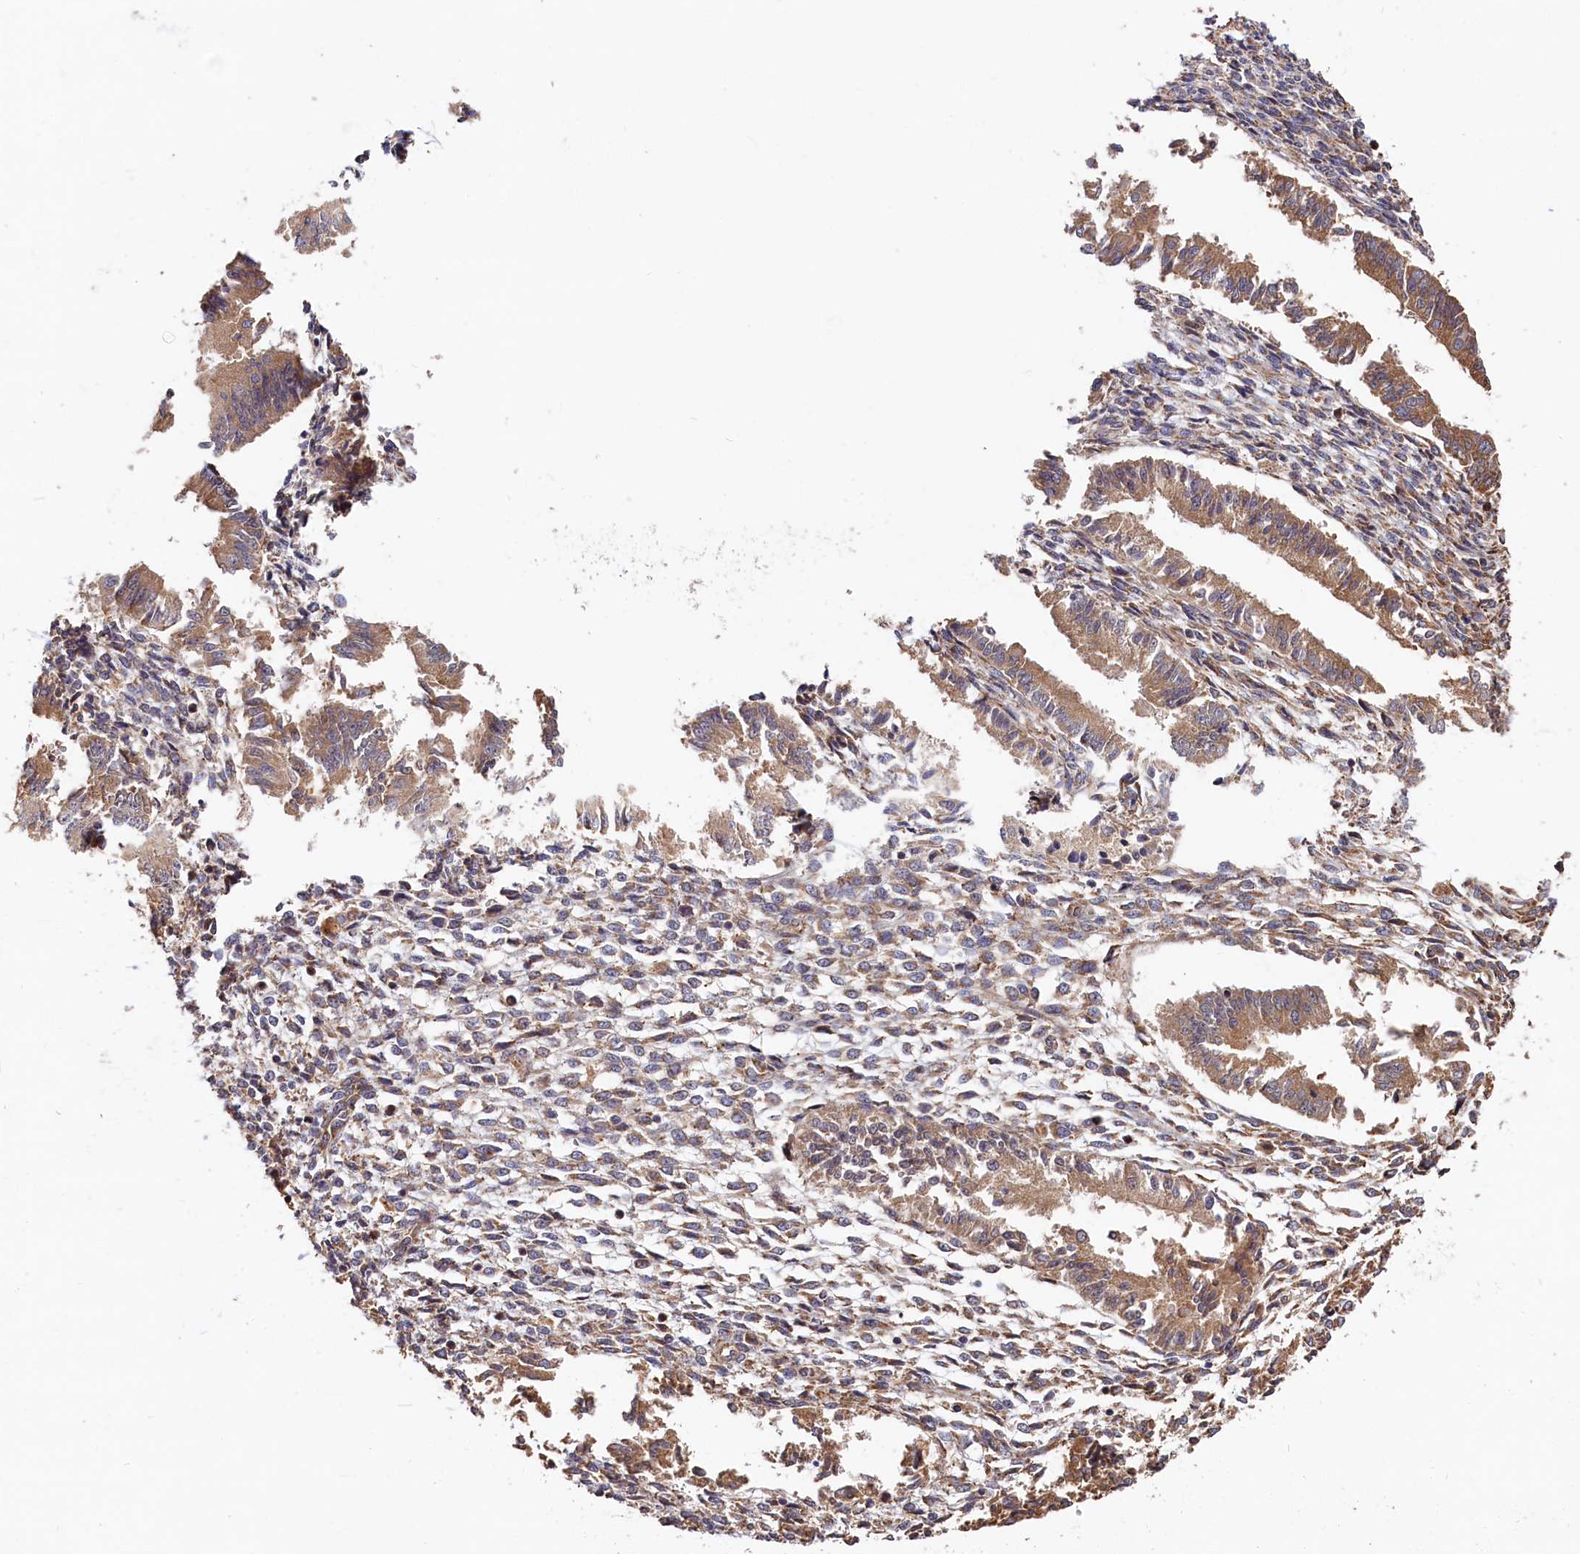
{"staining": {"intensity": "moderate", "quantity": "<25%", "location": "cytoplasmic/membranous"}, "tissue": "endometrium", "cell_type": "Cells in endometrial stroma", "image_type": "normal", "snomed": [{"axis": "morphology", "description": "Normal tissue, NOS"}, {"axis": "topography", "description": "Uterus"}, {"axis": "topography", "description": "Endometrium"}], "caption": "DAB immunohistochemical staining of unremarkable endometrium exhibits moderate cytoplasmic/membranous protein expression in about <25% of cells in endometrial stroma.", "gene": "CEP44", "patient": {"sex": "female", "age": 48}}